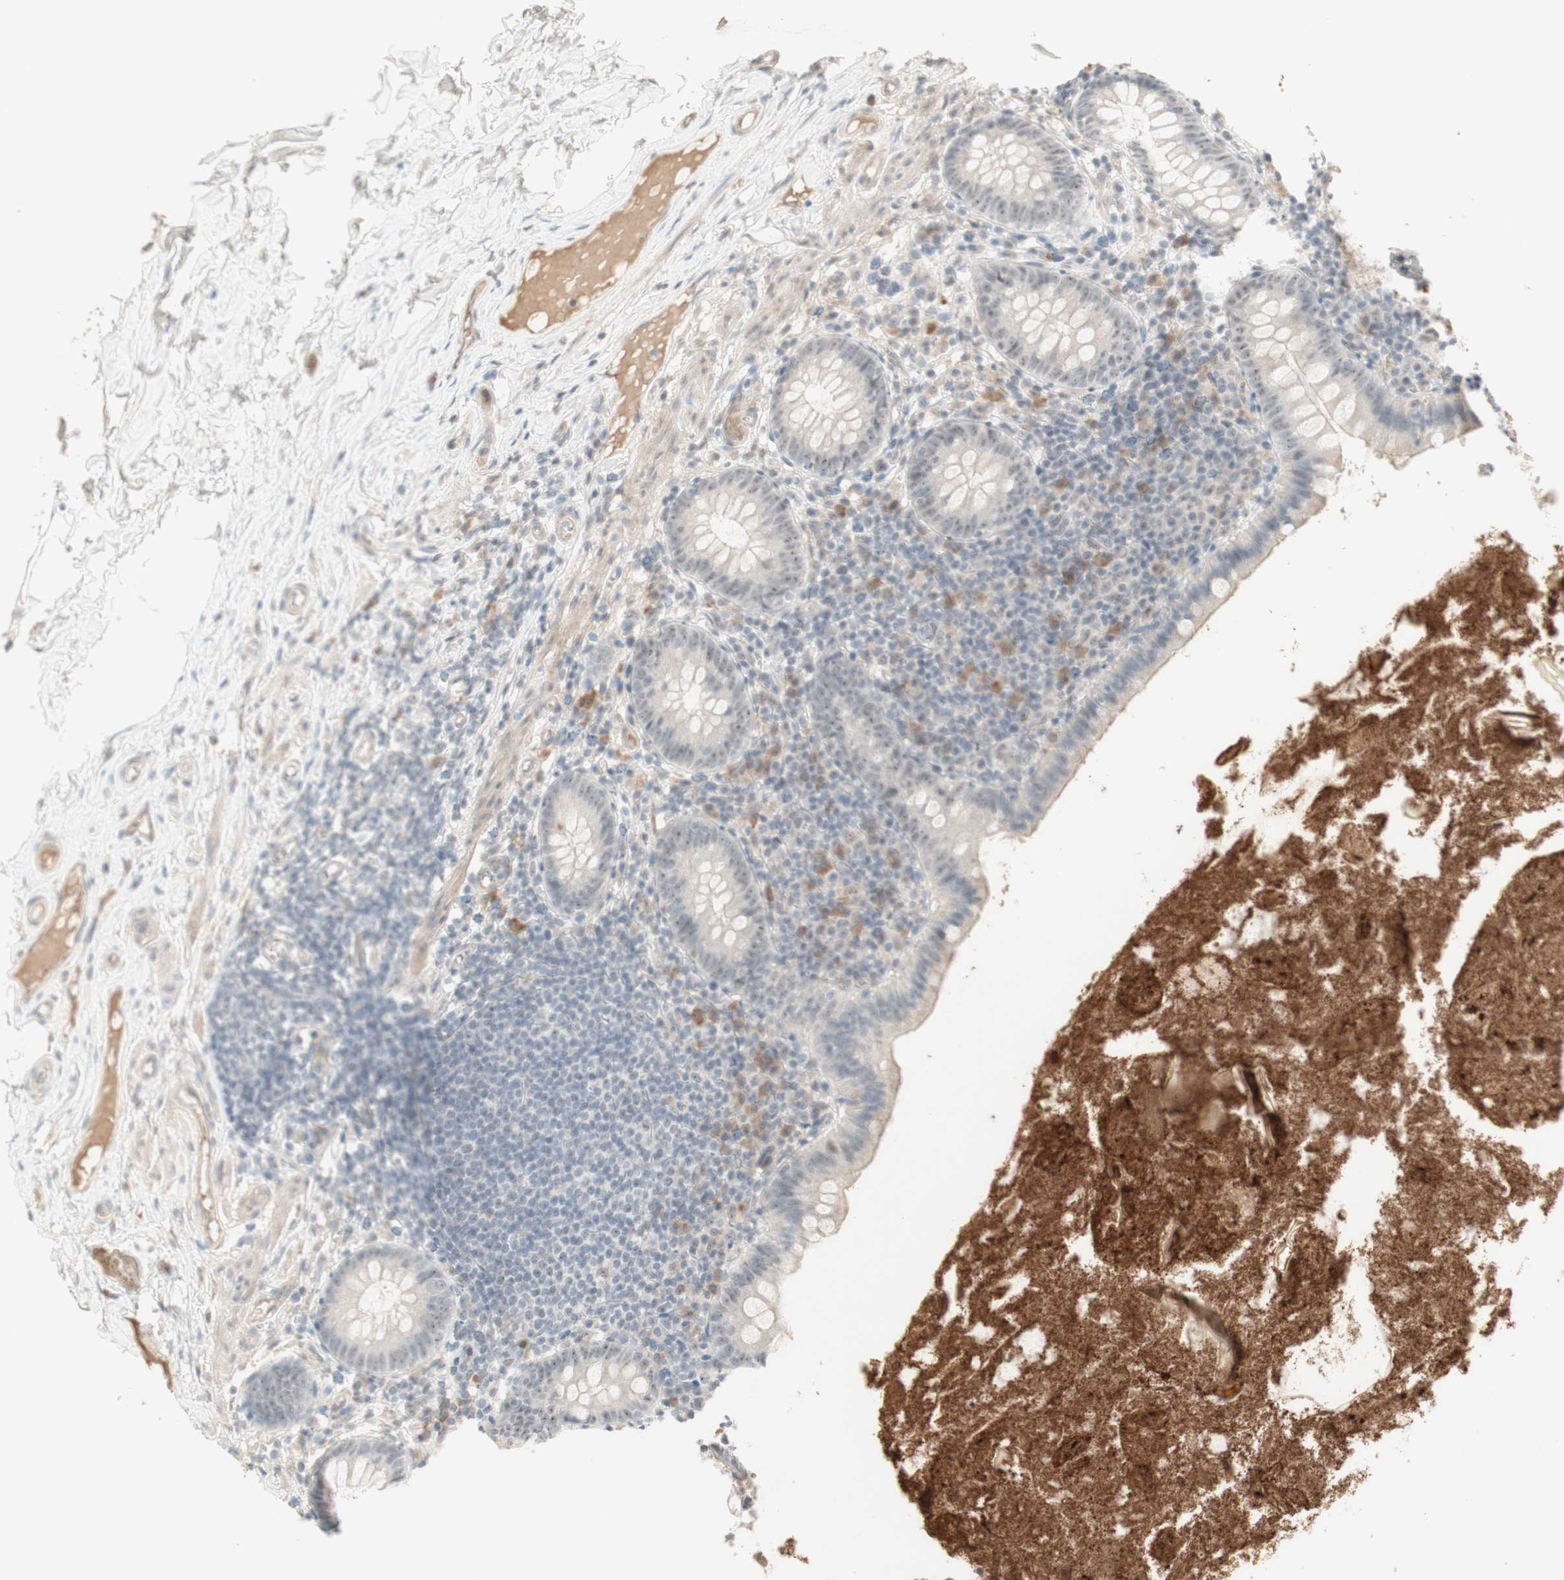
{"staining": {"intensity": "negative", "quantity": "none", "location": "none"}, "tissue": "appendix", "cell_type": "Glandular cells", "image_type": "normal", "snomed": [{"axis": "morphology", "description": "Normal tissue, NOS"}, {"axis": "topography", "description": "Appendix"}], "caption": "Immunohistochemistry (IHC) of benign human appendix displays no positivity in glandular cells.", "gene": "PLCD4", "patient": {"sex": "male", "age": 52}}